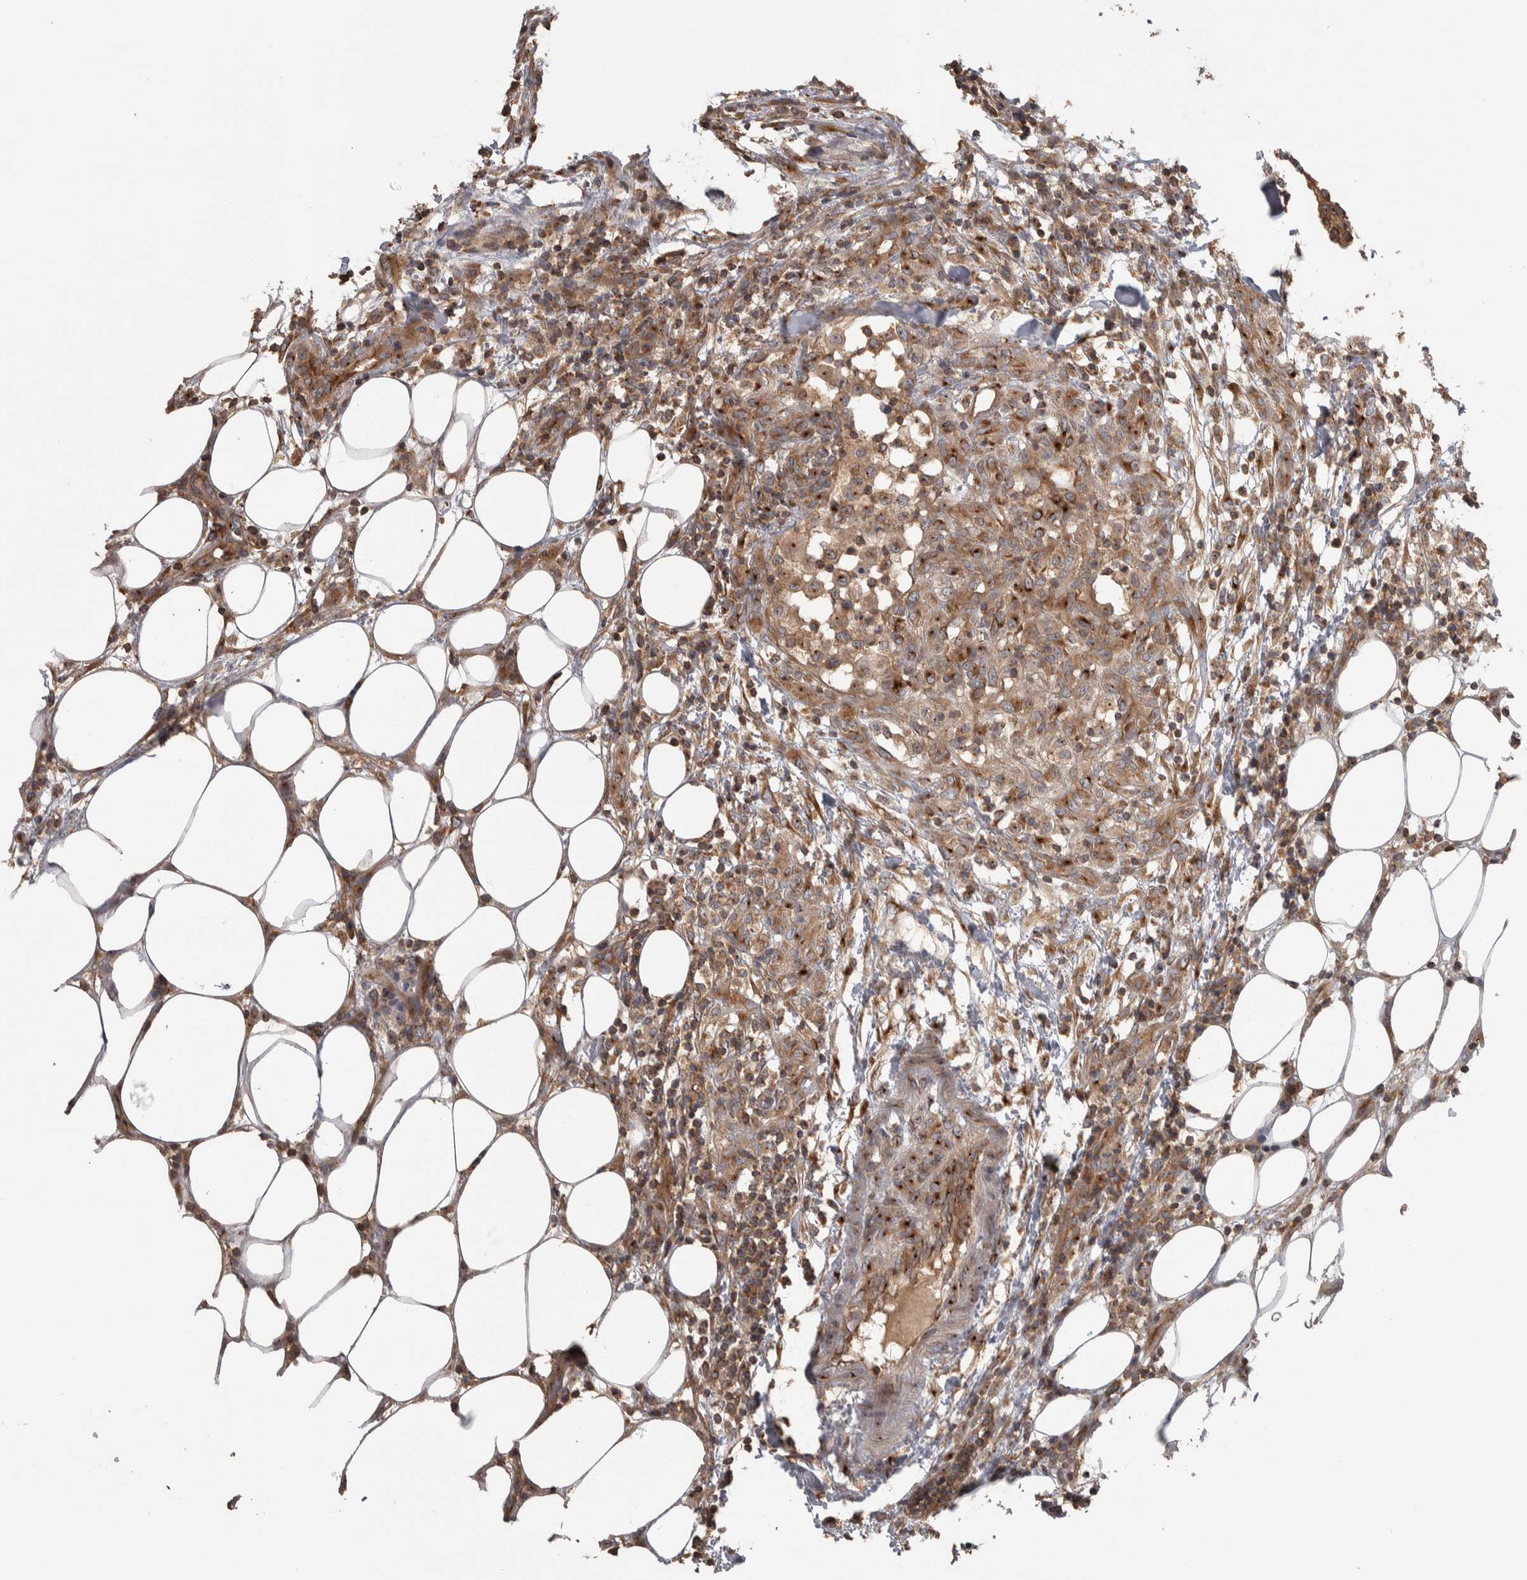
{"staining": {"intensity": "moderate", "quantity": ">75%", "location": "cytoplasmic/membranous"}, "tissue": "breast cancer", "cell_type": "Tumor cells", "image_type": "cancer", "snomed": [{"axis": "morphology", "description": "Duct carcinoma"}, {"axis": "topography", "description": "Breast"}], "caption": "High-magnification brightfield microscopy of breast cancer (invasive ductal carcinoma) stained with DAB (3,3'-diaminobenzidine) (brown) and counterstained with hematoxylin (blue). tumor cells exhibit moderate cytoplasmic/membranous staining is seen in about>75% of cells.", "gene": "IFRD1", "patient": {"sex": "female", "age": 37}}